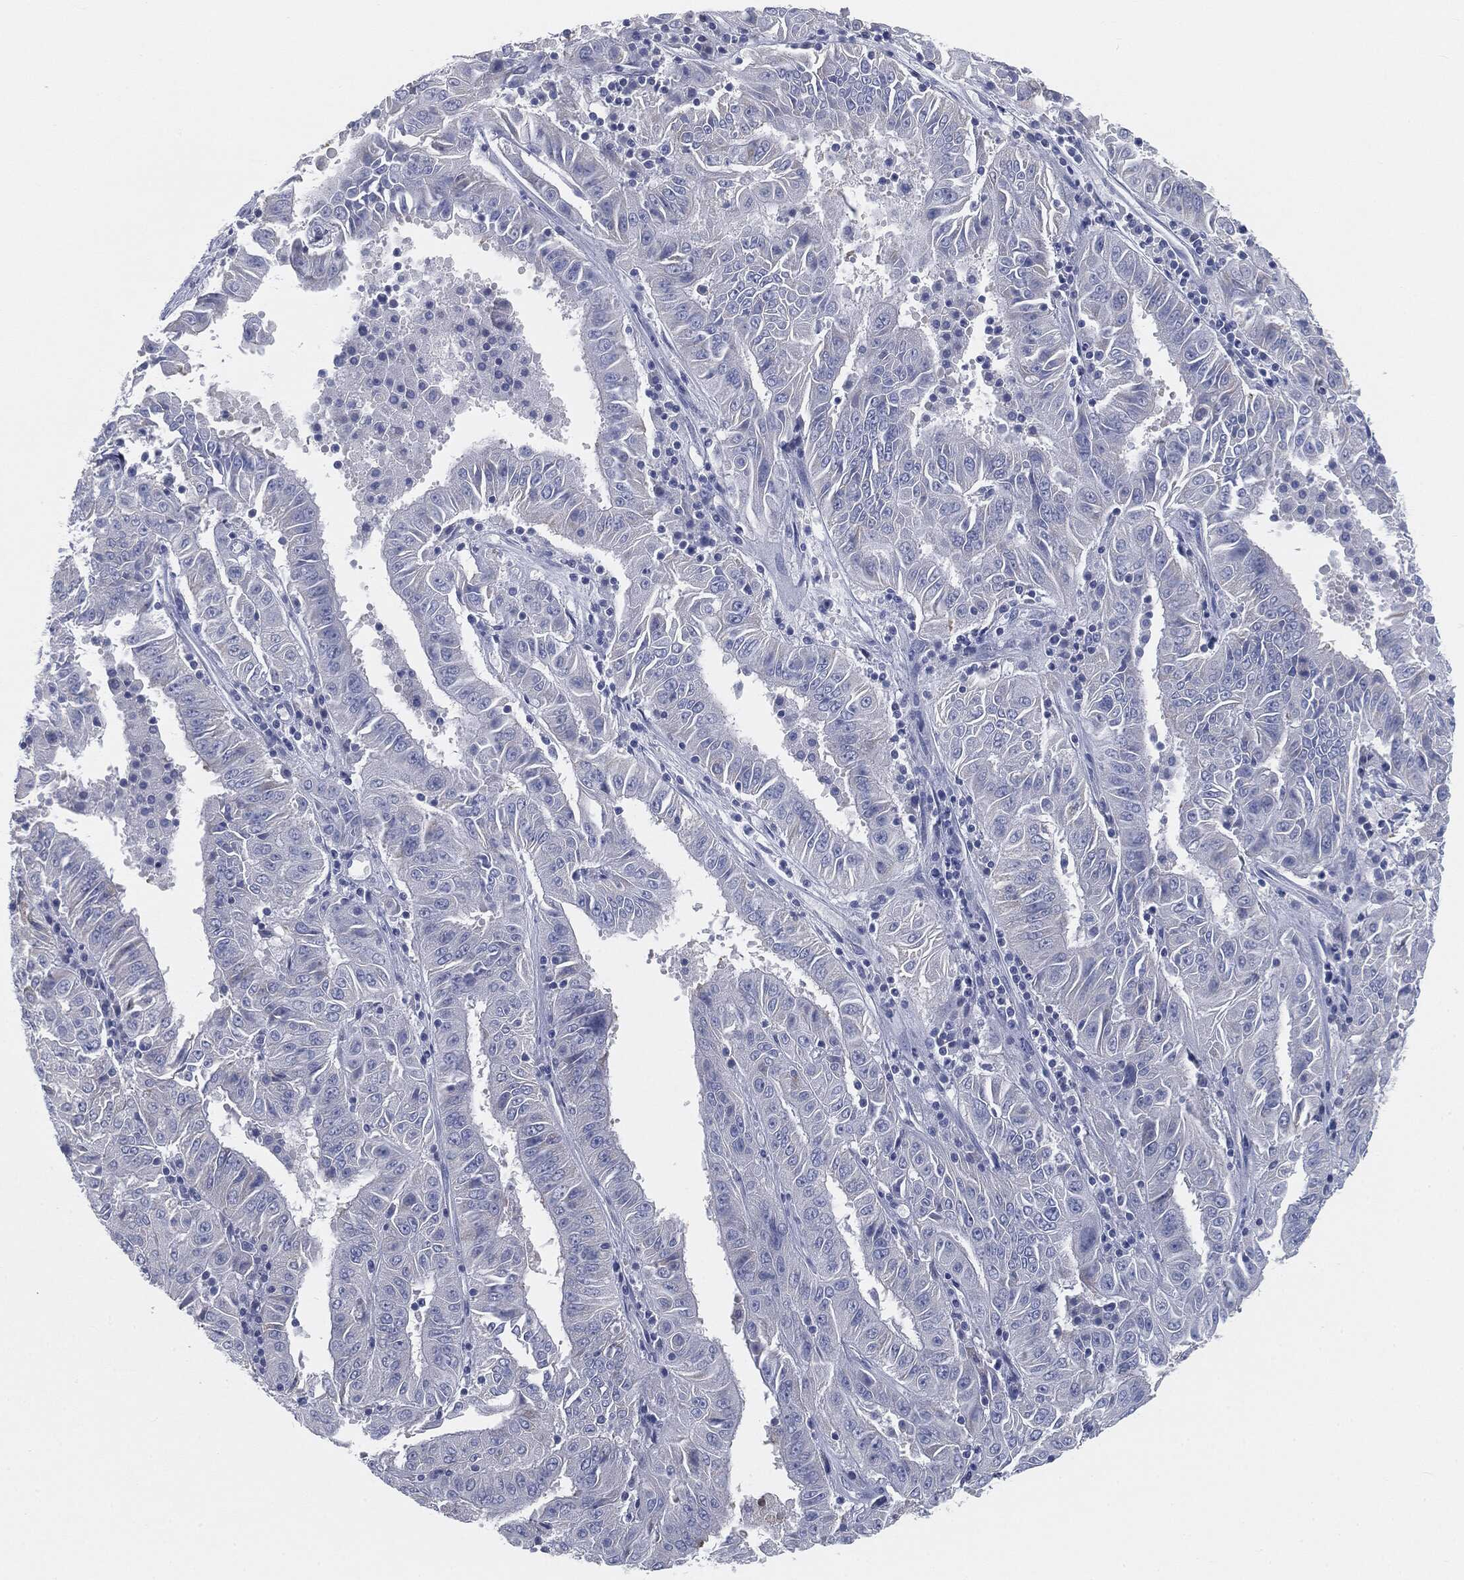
{"staining": {"intensity": "negative", "quantity": "none", "location": "none"}, "tissue": "pancreatic cancer", "cell_type": "Tumor cells", "image_type": "cancer", "snomed": [{"axis": "morphology", "description": "Adenocarcinoma, NOS"}, {"axis": "topography", "description": "Pancreas"}], "caption": "A histopathology image of human pancreatic cancer is negative for staining in tumor cells. (DAB IHC visualized using brightfield microscopy, high magnification).", "gene": "CAV3", "patient": {"sex": "male", "age": 63}}